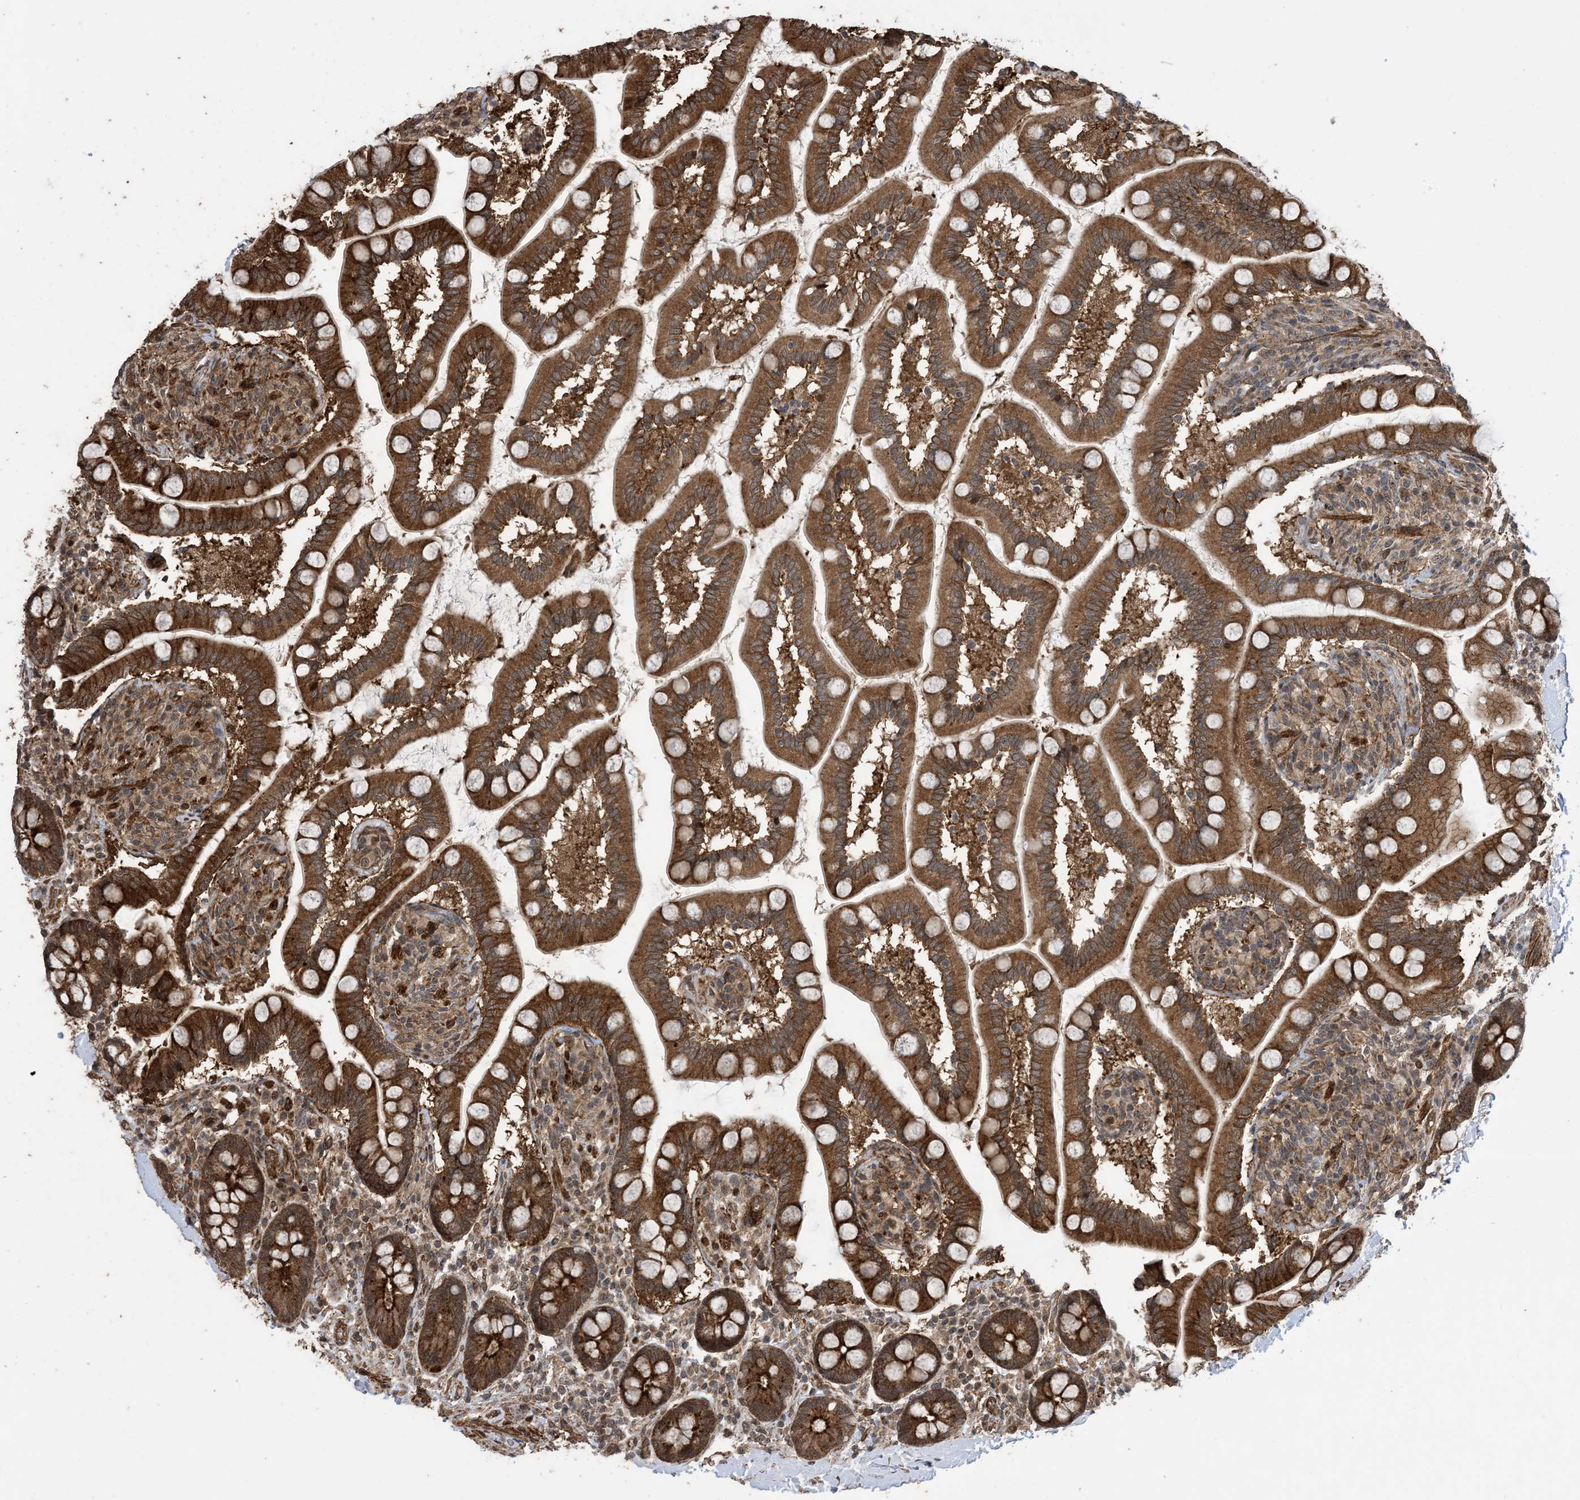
{"staining": {"intensity": "strong", "quantity": ">75%", "location": "cytoplasmic/membranous"}, "tissue": "small intestine", "cell_type": "Glandular cells", "image_type": "normal", "snomed": [{"axis": "morphology", "description": "Normal tissue, NOS"}, {"axis": "topography", "description": "Small intestine"}], "caption": "Glandular cells display strong cytoplasmic/membranous staining in about >75% of cells in unremarkable small intestine.", "gene": "ZNF511", "patient": {"sex": "female", "age": 64}}